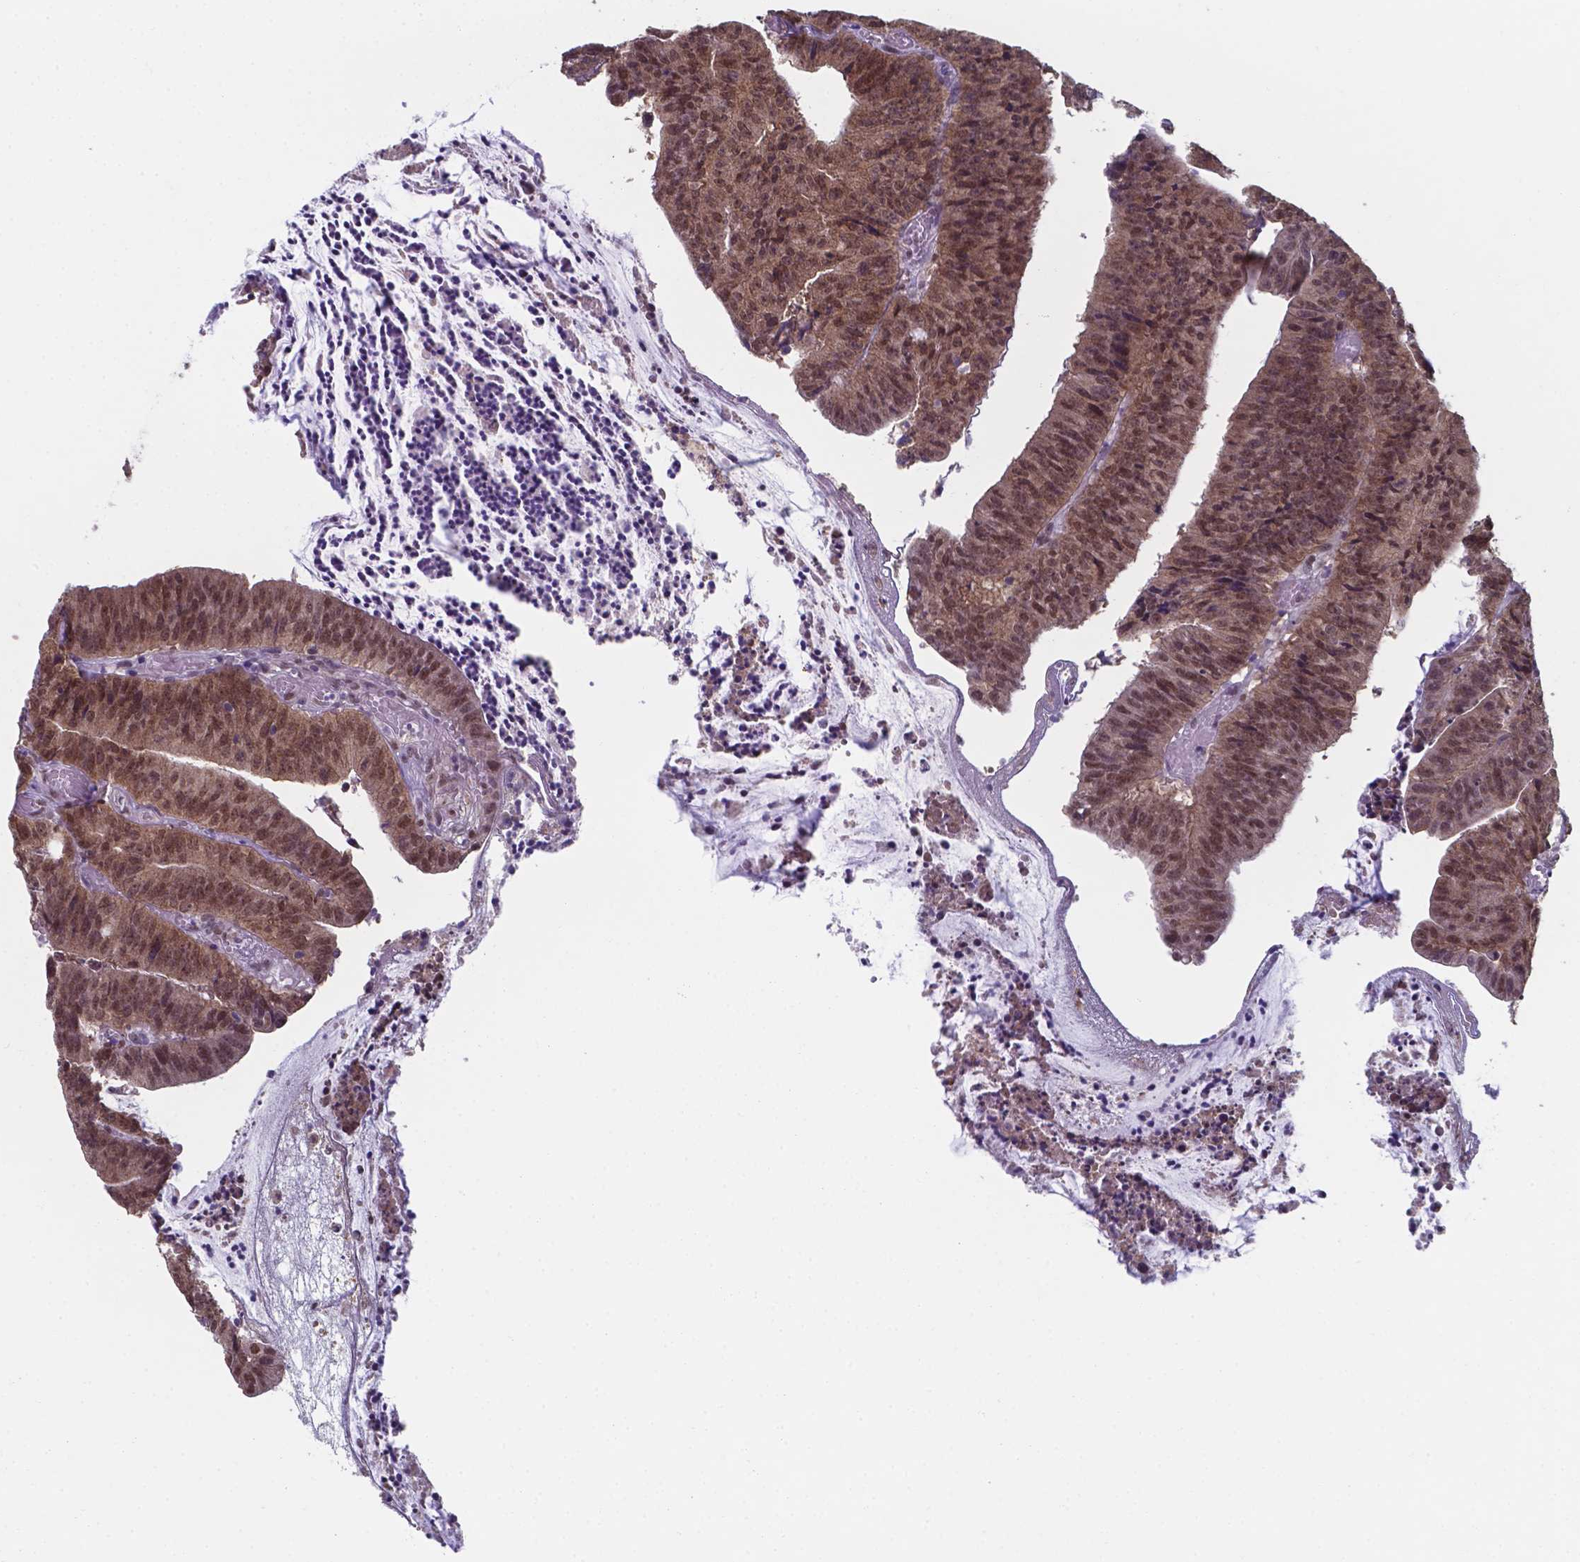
{"staining": {"intensity": "moderate", "quantity": ">75%", "location": "cytoplasmic/membranous,nuclear"}, "tissue": "colorectal cancer", "cell_type": "Tumor cells", "image_type": "cancer", "snomed": [{"axis": "morphology", "description": "Adenocarcinoma, NOS"}, {"axis": "topography", "description": "Colon"}], "caption": "Protein expression by IHC exhibits moderate cytoplasmic/membranous and nuclear positivity in about >75% of tumor cells in colorectal cancer. The protein is shown in brown color, while the nuclei are stained blue.", "gene": "UBE2E2", "patient": {"sex": "female", "age": 78}}